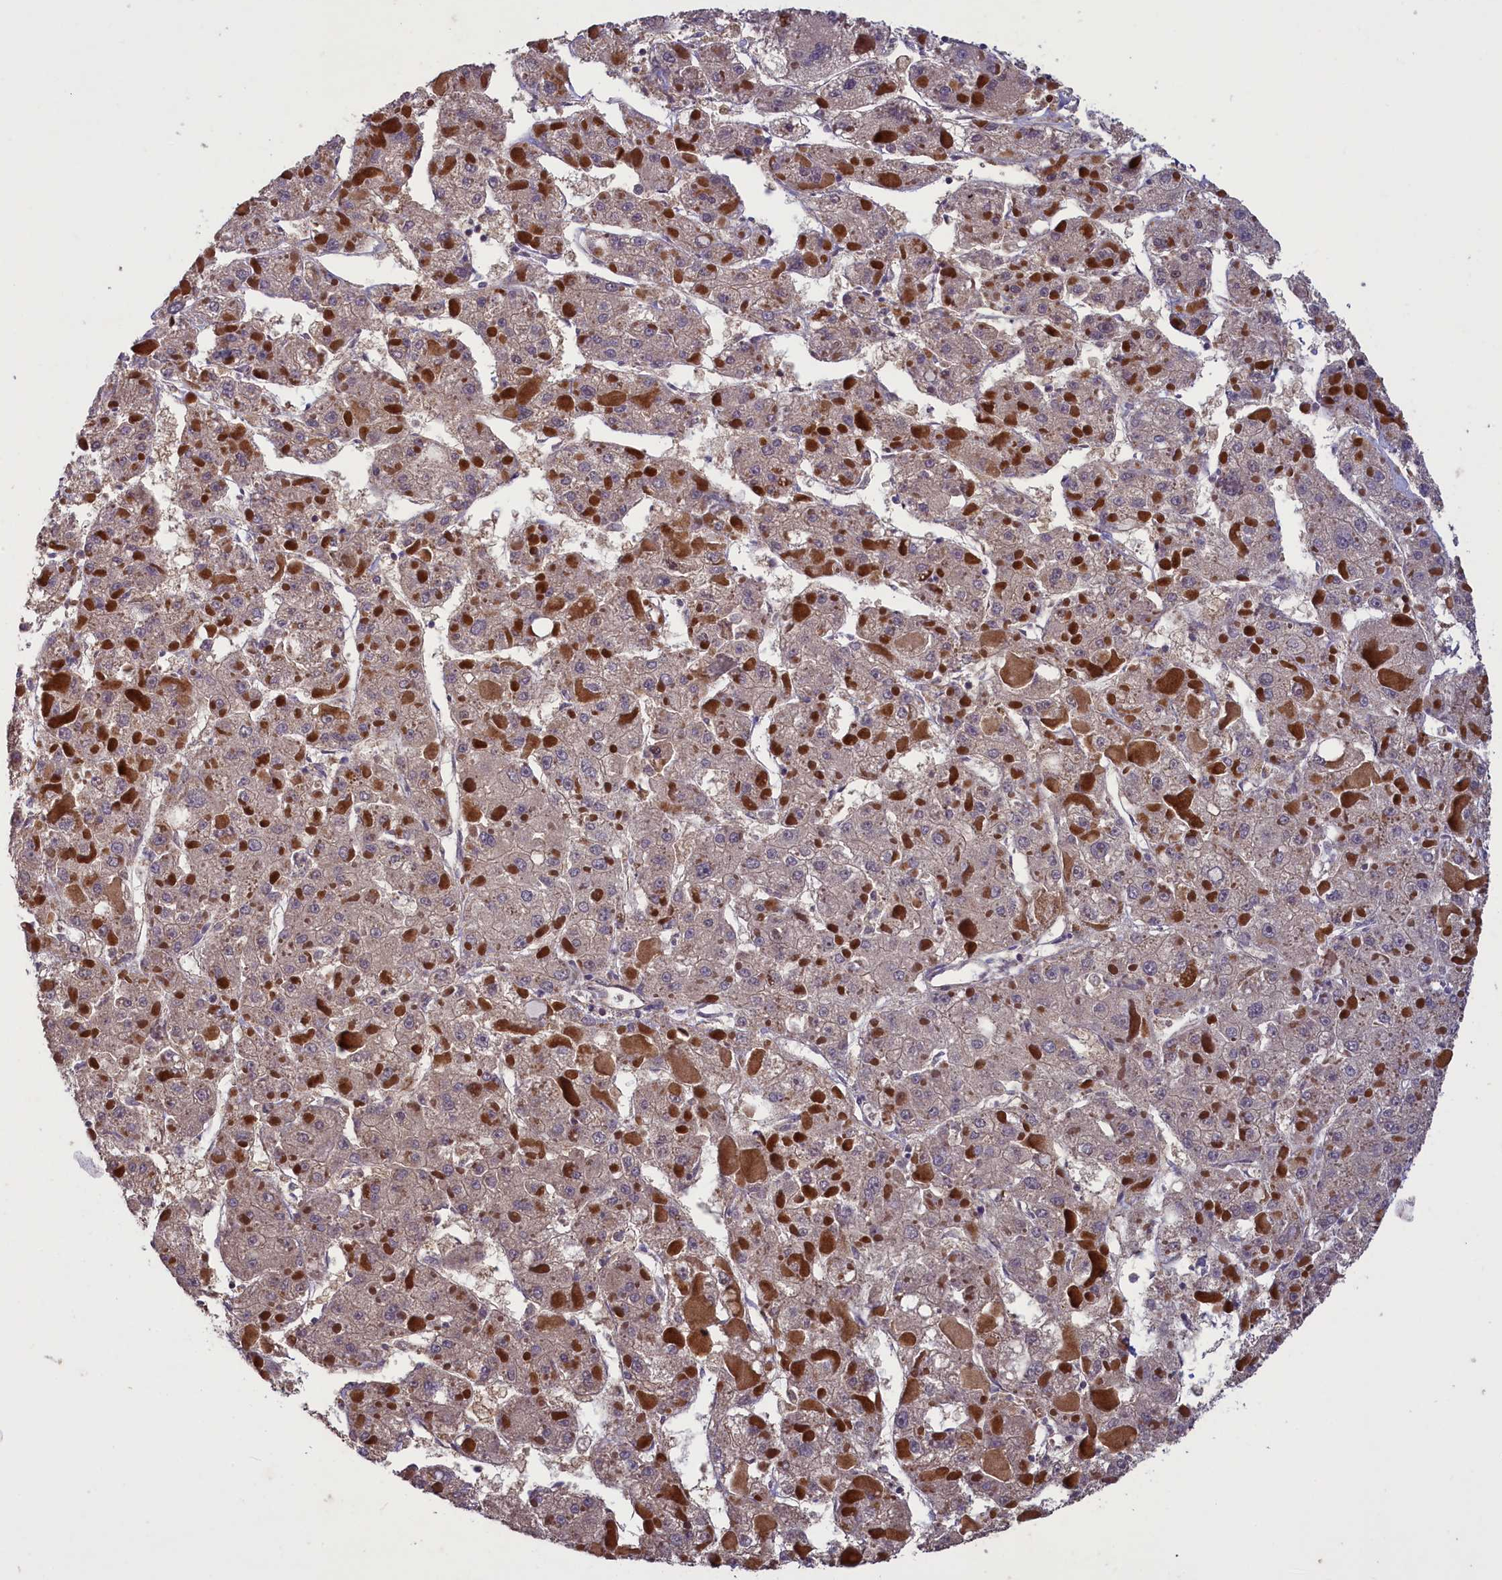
{"staining": {"intensity": "negative", "quantity": "none", "location": "none"}, "tissue": "liver cancer", "cell_type": "Tumor cells", "image_type": "cancer", "snomed": [{"axis": "morphology", "description": "Carcinoma, Hepatocellular, NOS"}, {"axis": "topography", "description": "Liver"}], "caption": "Tumor cells show no significant expression in liver hepatocellular carcinoma. (DAB IHC with hematoxylin counter stain).", "gene": "NUBP1", "patient": {"sex": "female", "age": 73}}